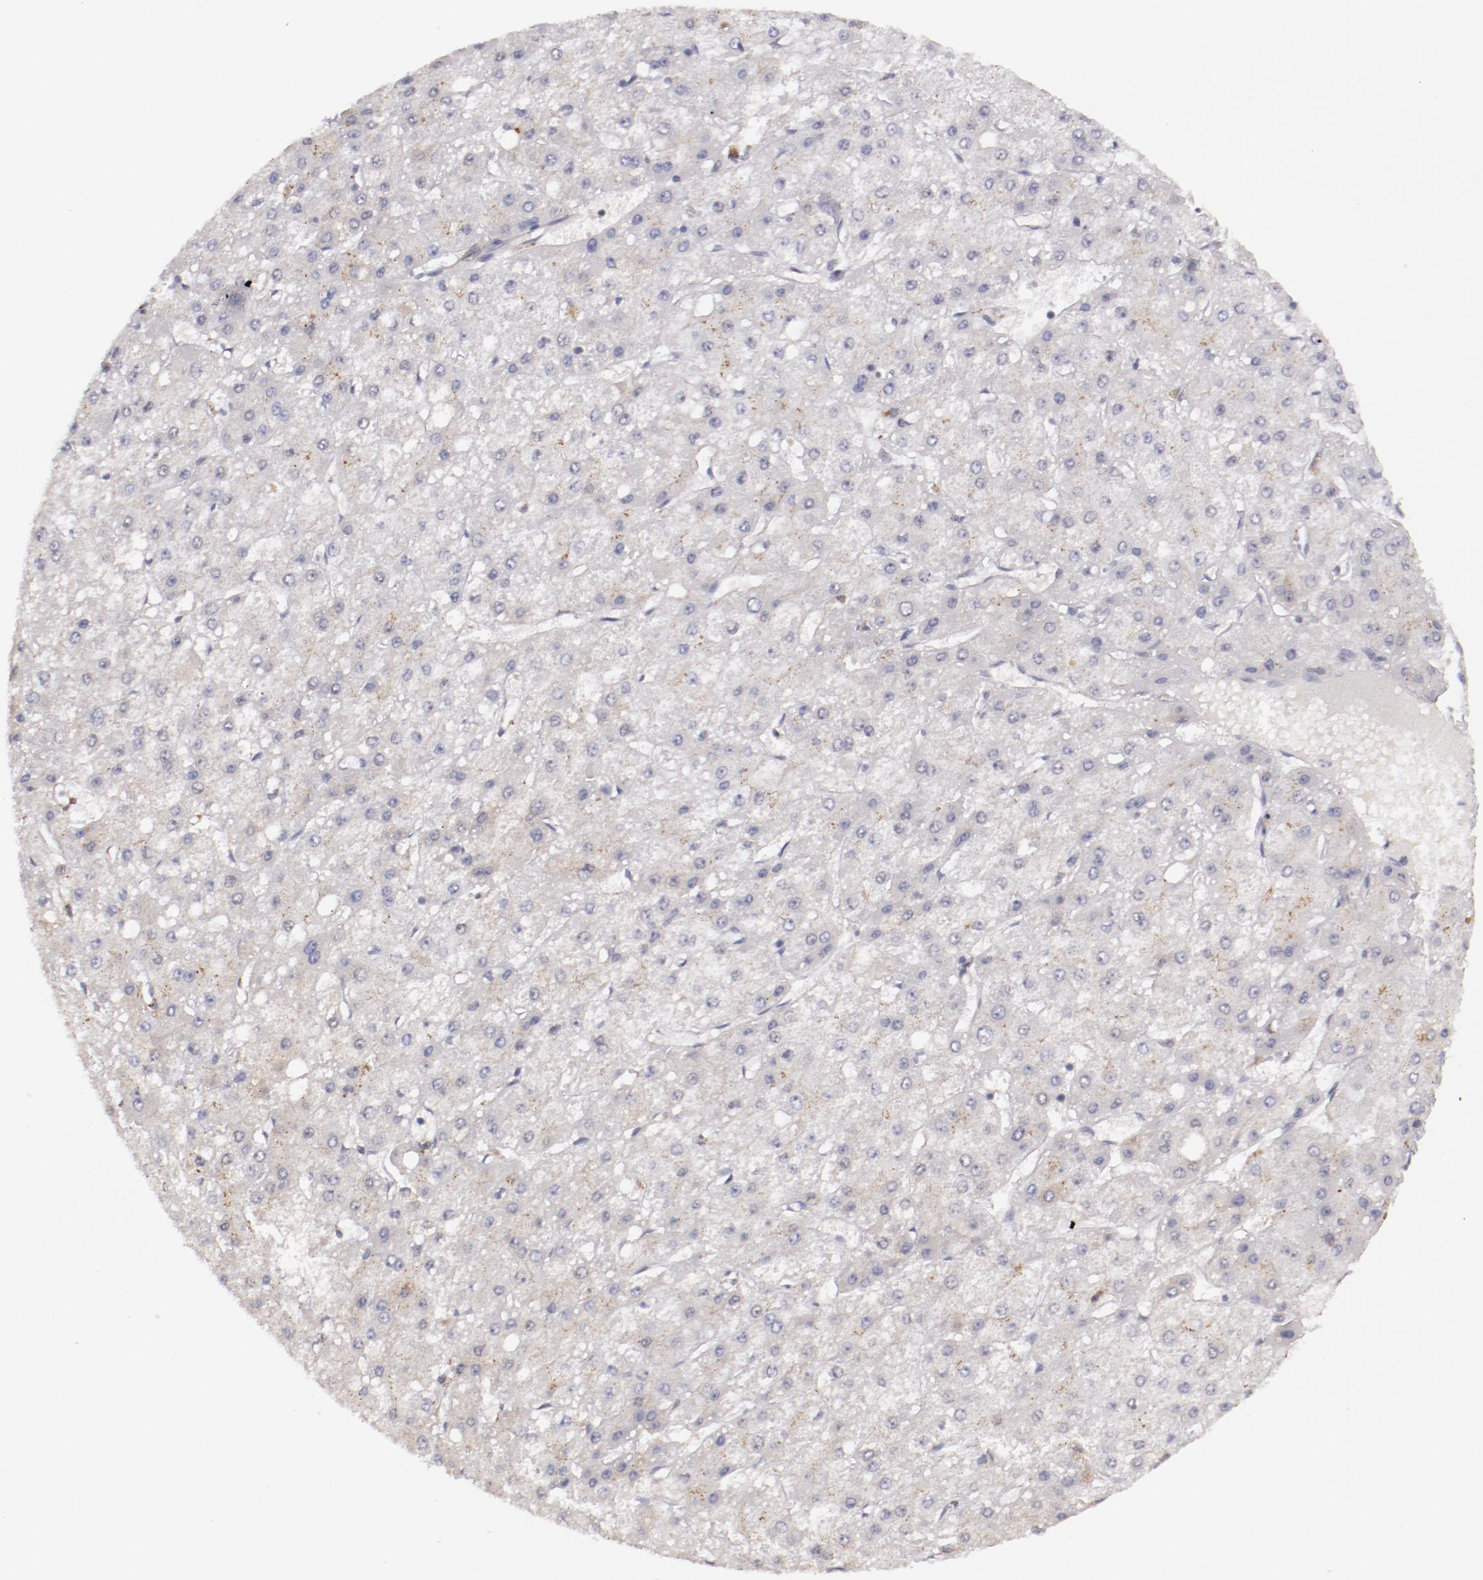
{"staining": {"intensity": "weak", "quantity": "<25%", "location": "cytoplasmic/membranous"}, "tissue": "liver cancer", "cell_type": "Tumor cells", "image_type": "cancer", "snomed": [{"axis": "morphology", "description": "Carcinoma, Hepatocellular, NOS"}, {"axis": "topography", "description": "Liver"}], "caption": "The immunohistochemistry (IHC) micrograph has no significant positivity in tumor cells of hepatocellular carcinoma (liver) tissue. (DAB (3,3'-diaminobenzidine) immunohistochemistry (IHC) with hematoxylin counter stain).", "gene": "NRXN3", "patient": {"sex": "female", "age": 52}}